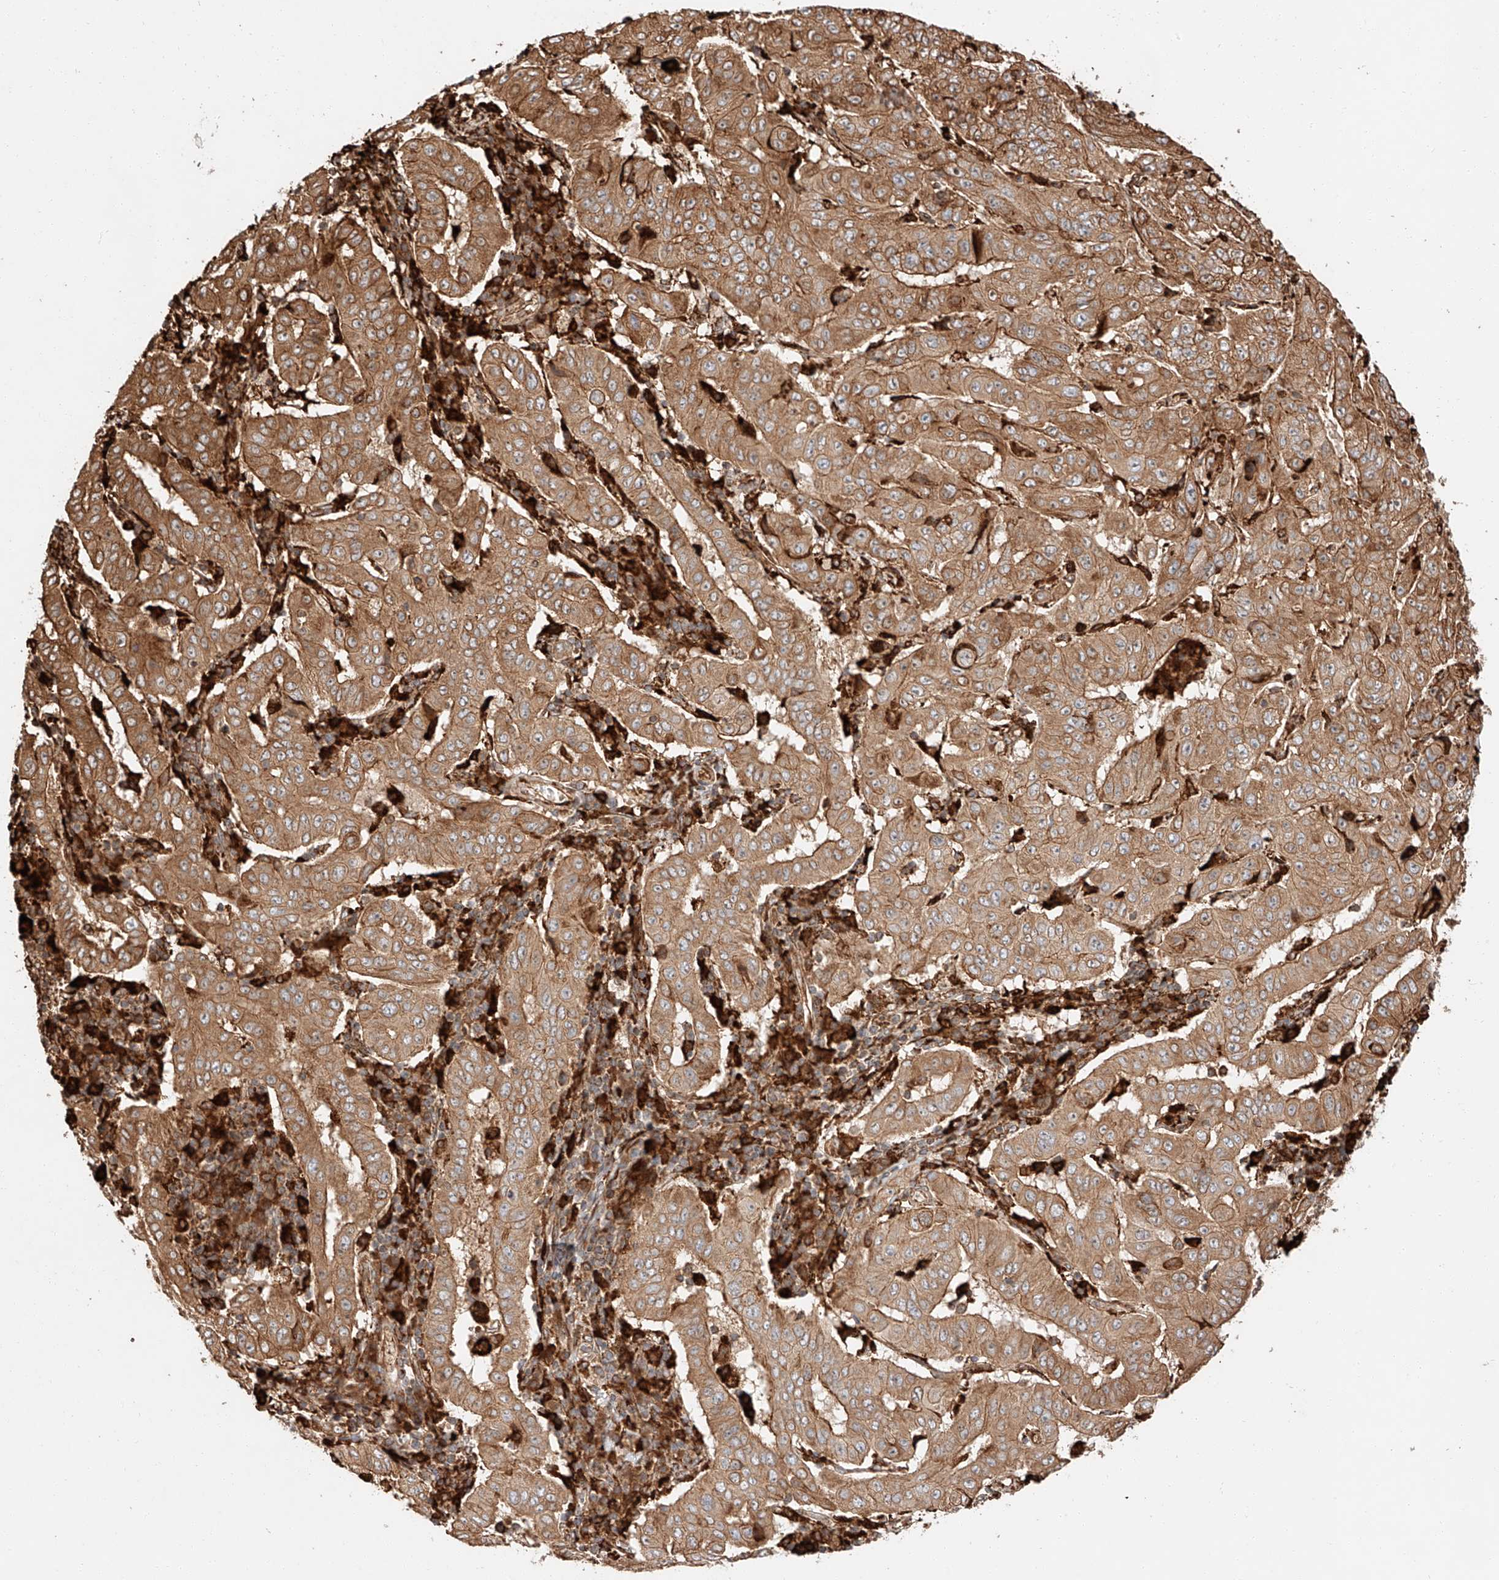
{"staining": {"intensity": "moderate", "quantity": ">75%", "location": "cytoplasmic/membranous"}, "tissue": "pancreatic cancer", "cell_type": "Tumor cells", "image_type": "cancer", "snomed": [{"axis": "morphology", "description": "Adenocarcinoma, NOS"}, {"axis": "topography", "description": "Pancreas"}], "caption": "High-magnification brightfield microscopy of adenocarcinoma (pancreatic) stained with DAB (3,3'-diaminobenzidine) (brown) and counterstained with hematoxylin (blue). tumor cells exhibit moderate cytoplasmic/membranous positivity is present in approximately>75% of cells. (Brightfield microscopy of DAB IHC at high magnification).", "gene": "ZNF84", "patient": {"sex": "male", "age": 63}}